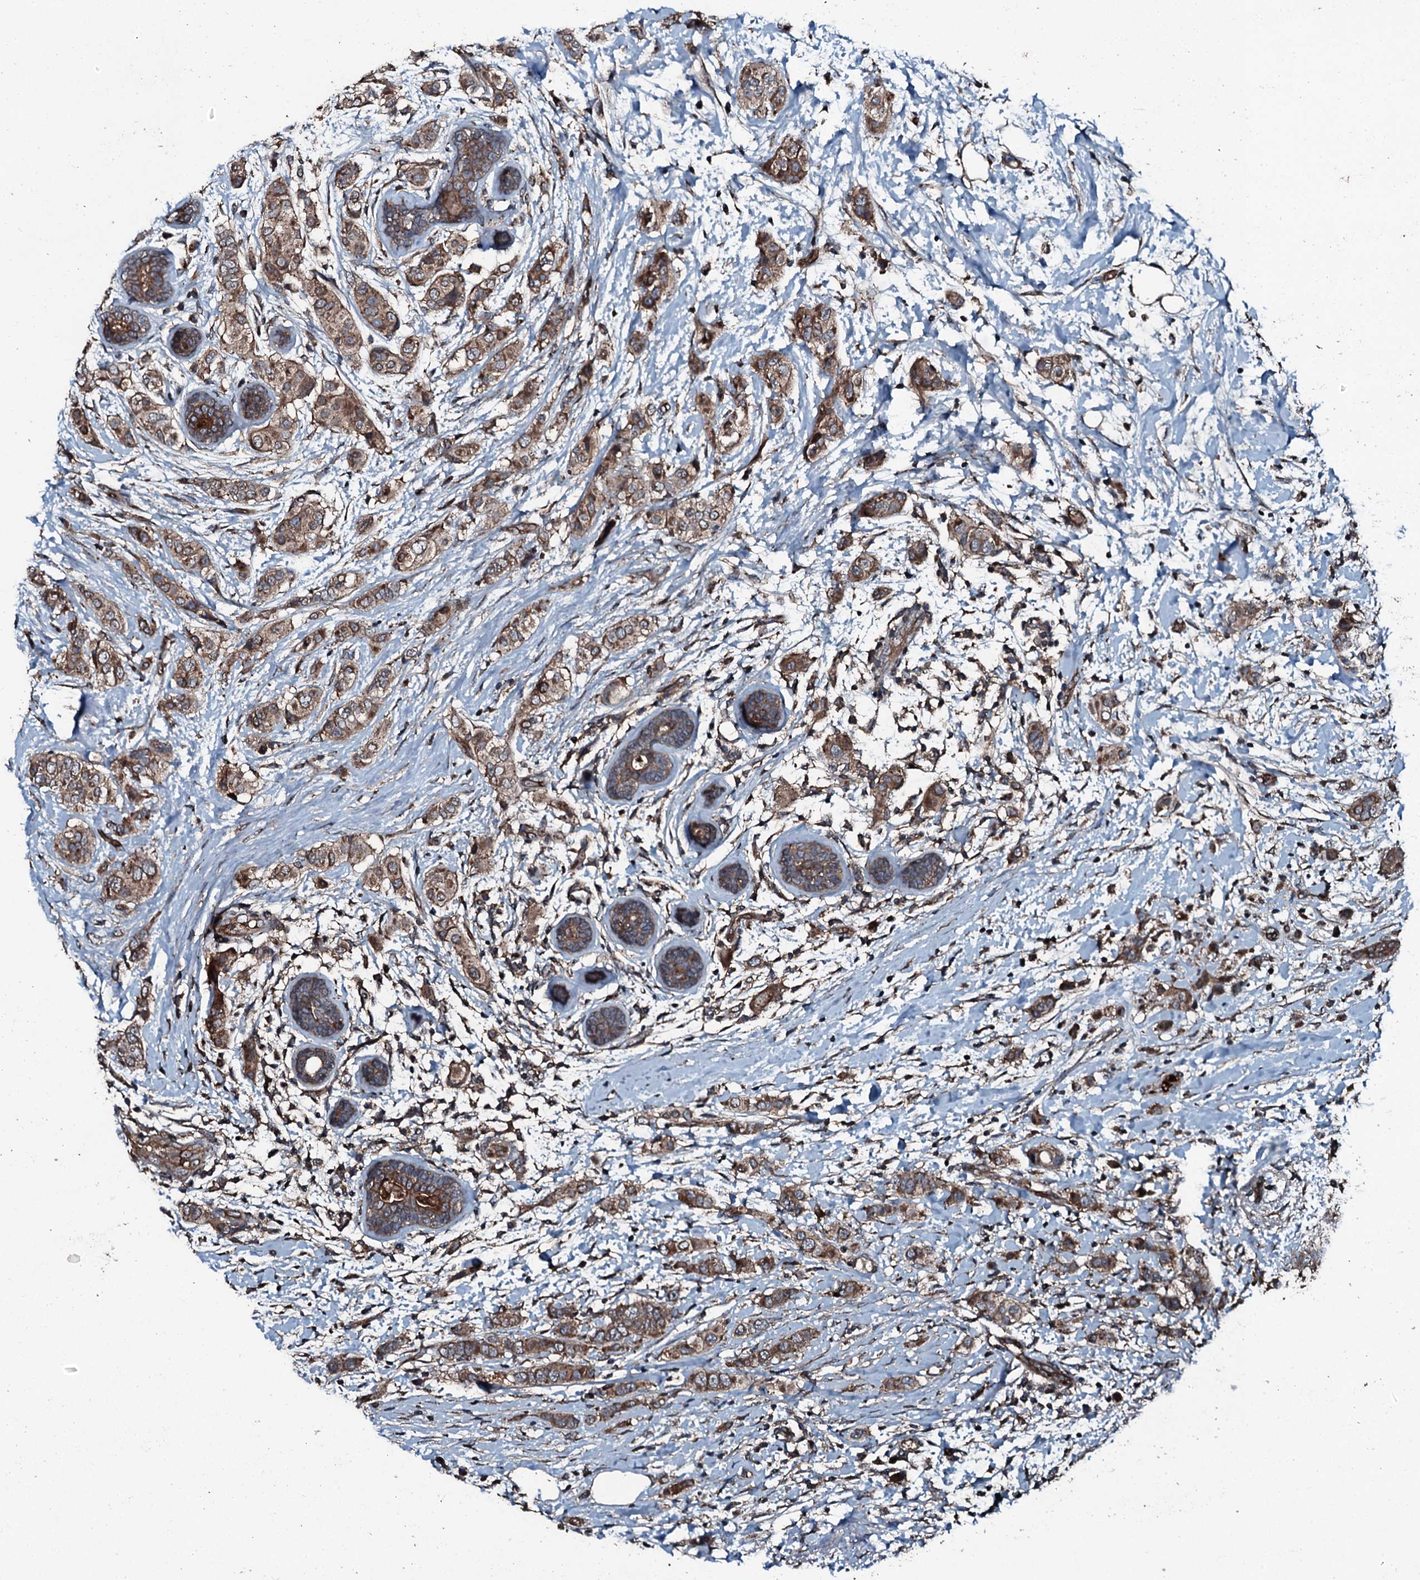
{"staining": {"intensity": "moderate", "quantity": ">75%", "location": "cytoplasmic/membranous"}, "tissue": "breast cancer", "cell_type": "Tumor cells", "image_type": "cancer", "snomed": [{"axis": "morphology", "description": "Lobular carcinoma"}, {"axis": "topography", "description": "Breast"}], "caption": "High-magnification brightfield microscopy of breast cancer stained with DAB (3,3'-diaminobenzidine) (brown) and counterstained with hematoxylin (blue). tumor cells exhibit moderate cytoplasmic/membranous positivity is present in about>75% of cells.", "gene": "TRIM7", "patient": {"sex": "female", "age": 51}}